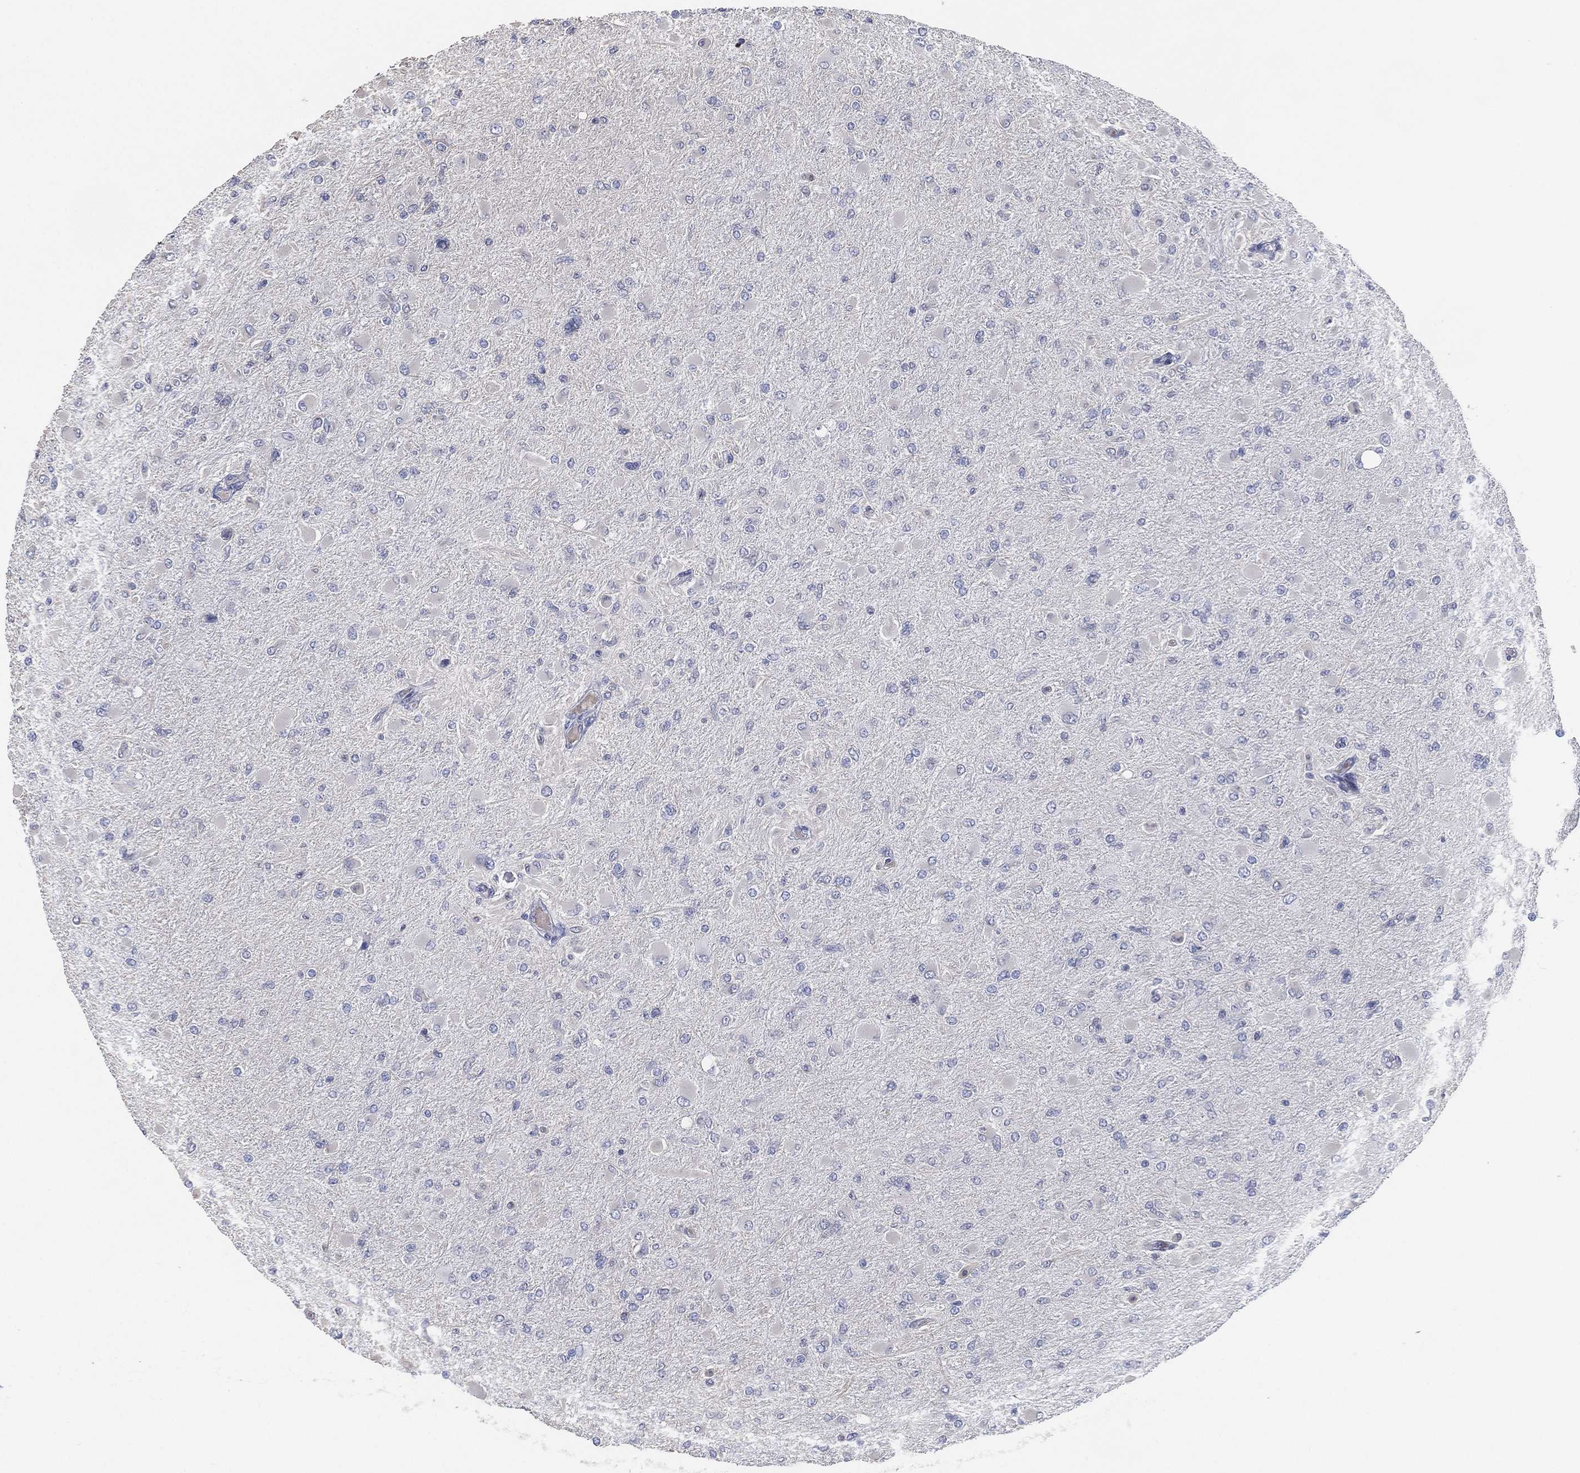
{"staining": {"intensity": "negative", "quantity": "none", "location": "none"}, "tissue": "glioma", "cell_type": "Tumor cells", "image_type": "cancer", "snomed": [{"axis": "morphology", "description": "Glioma, malignant, High grade"}, {"axis": "topography", "description": "Cerebral cortex"}], "caption": "The immunohistochemistry micrograph has no significant staining in tumor cells of malignant high-grade glioma tissue.", "gene": "CFTR", "patient": {"sex": "female", "age": 36}}